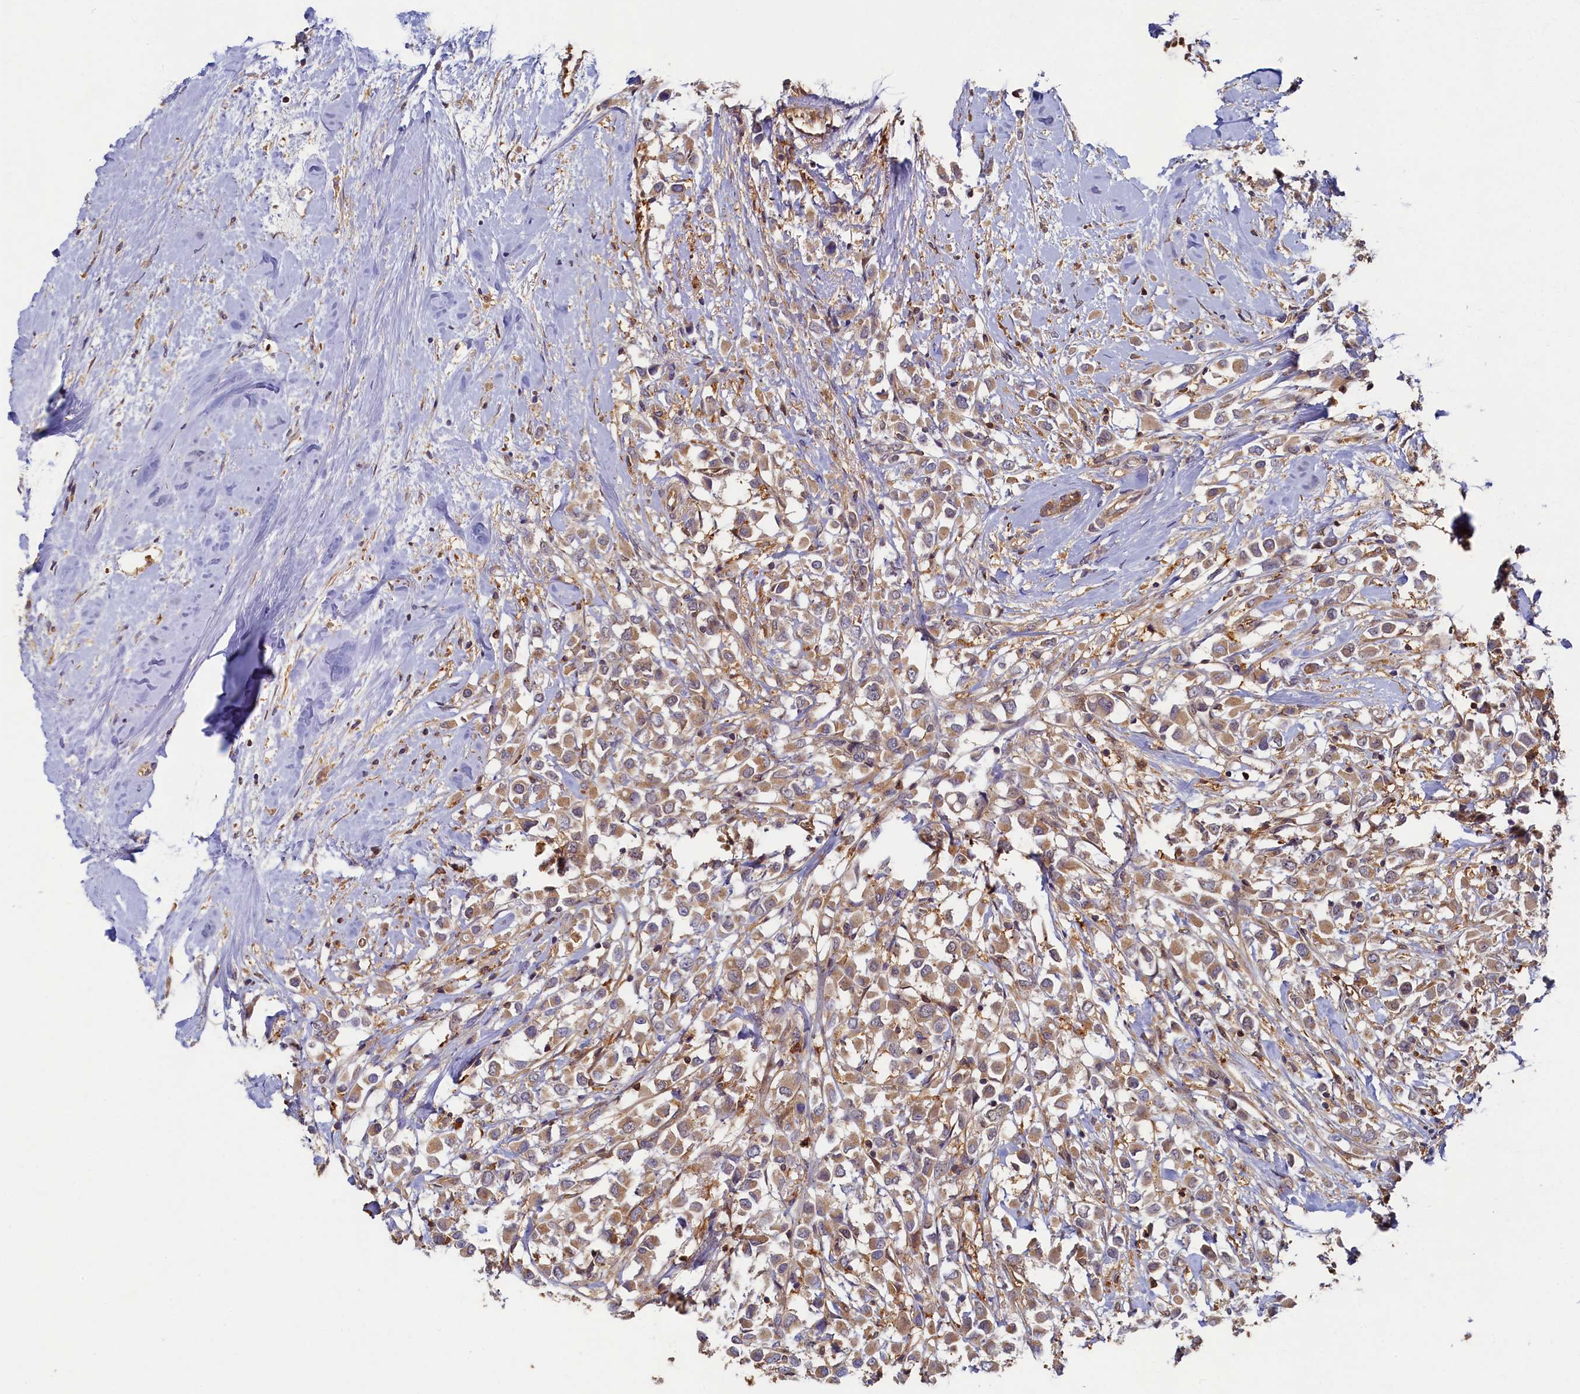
{"staining": {"intensity": "strong", "quantity": ">75%", "location": "cytoplasmic/membranous"}, "tissue": "breast cancer", "cell_type": "Tumor cells", "image_type": "cancer", "snomed": [{"axis": "morphology", "description": "Duct carcinoma"}, {"axis": "topography", "description": "Breast"}], "caption": "High-power microscopy captured an immunohistochemistry (IHC) image of breast cancer (infiltrating ductal carcinoma), revealing strong cytoplasmic/membranous staining in approximately >75% of tumor cells. (Brightfield microscopy of DAB IHC at high magnification).", "gene": "TIMM8B", "patient": {"sex": "female", "age": 87}}